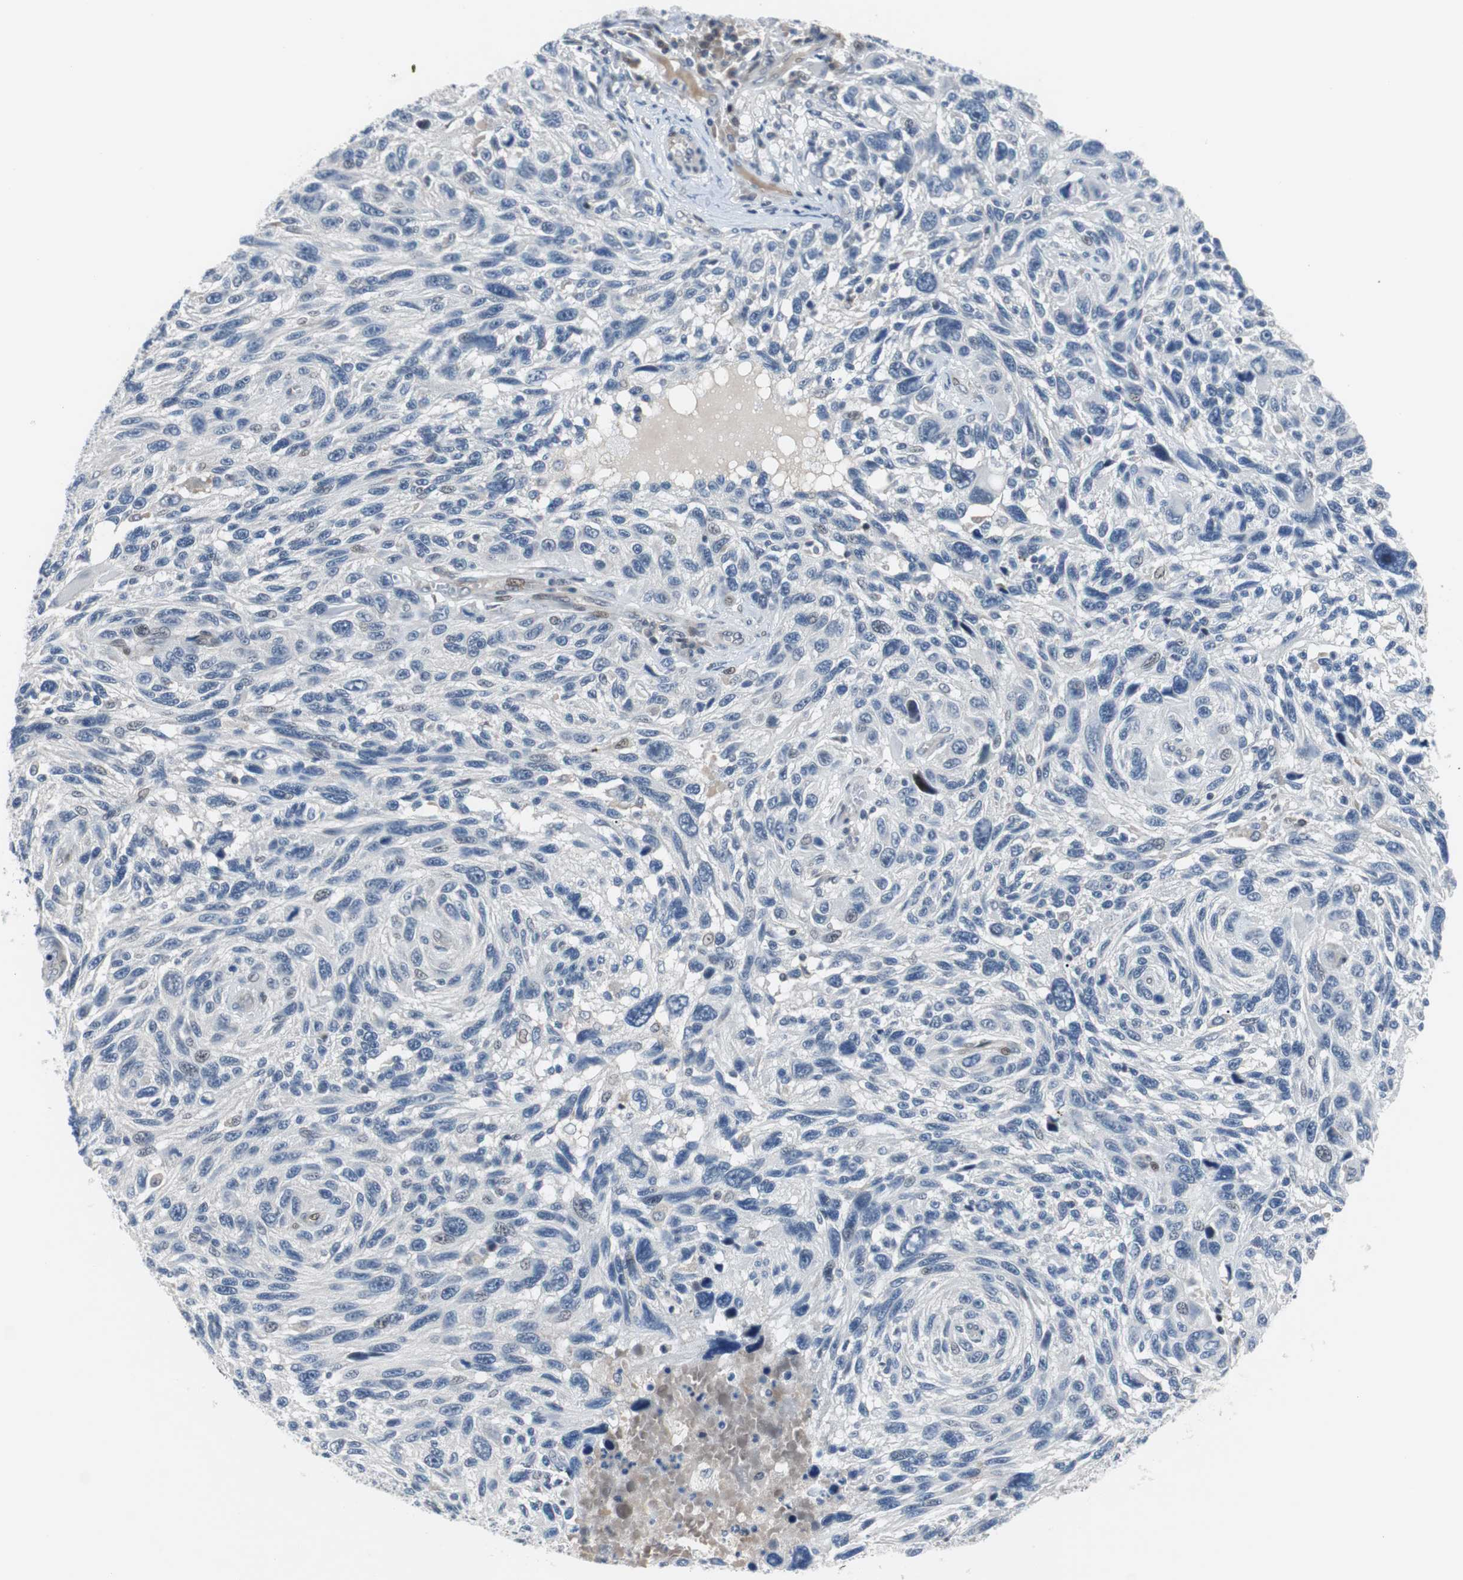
{"staining": {"intensity": "negative", "quantity": "none", "location": "none"}, "tissue": "melanoma", "cell_type": "Tumor cells", "image_type": "cancer", "snomed": [{"axis": "morphology", "description": "Malignant melanoma, NOS"}, {"axis": "topography", "description": "Skin"}], "caption": "The micrograph demonstrates no significant positivity in tumor cells of melanoma.", "gene": "MAP2K4", "patient": {"sex": "male", "age": 53}}